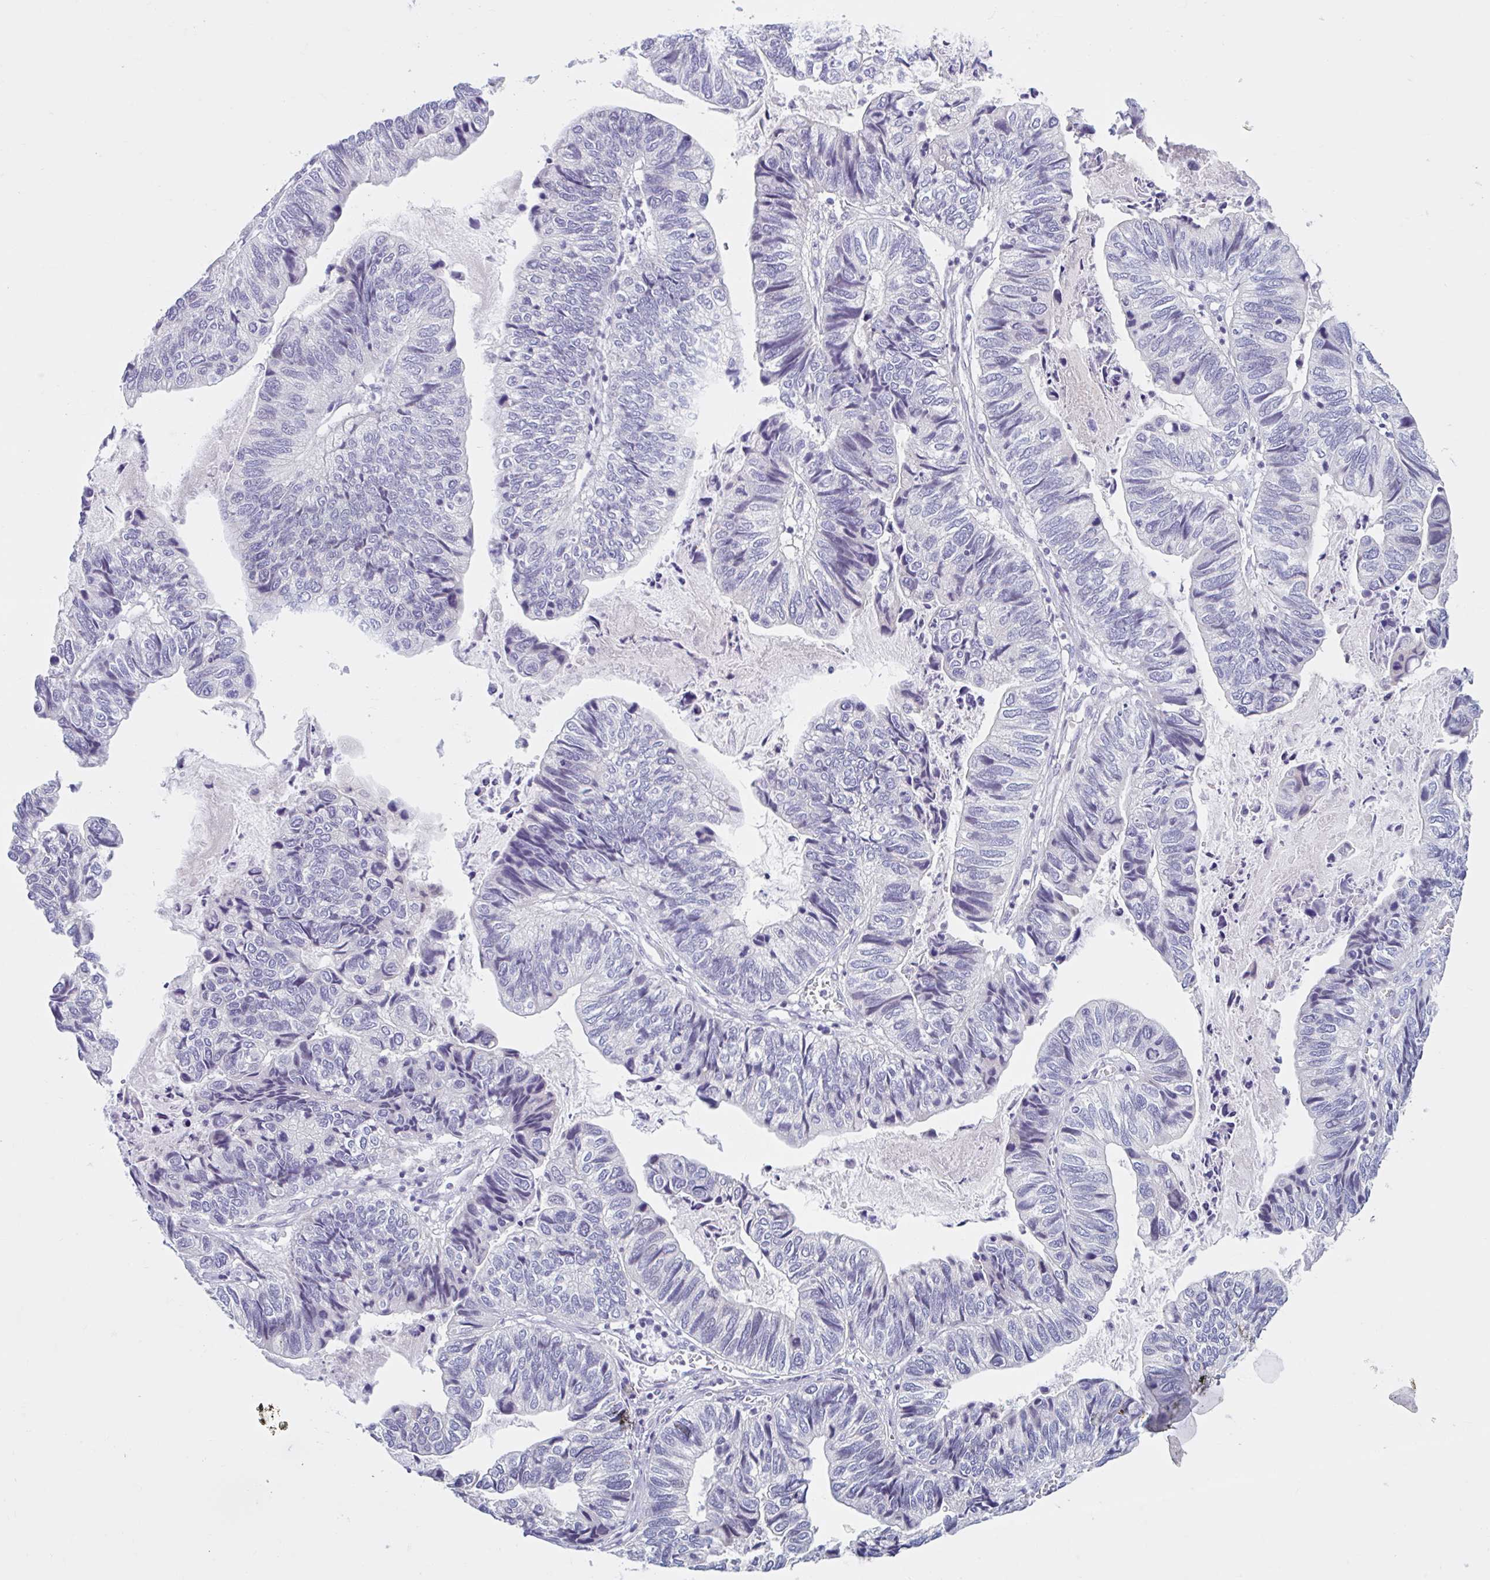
{"staining": {"intensity": "negative", "quantity": "none", "location": "none"}, "tissue": "stomach cancer", "cell_type": "Tumor cells", "image_type": "cancer", "snomed": [{"axis": "morphology", "description": "Adenocarcinoma, NOS"}, {"axis": "topography", "description": "Stomach, upper"}], "caption": "This is an immunohistochemistry photomicrograph of adenocarcinoma (stomach). There is no expression in tumor cells.", "gene": "FAM153A", "patient": {"sex": "female", "age": 67}}